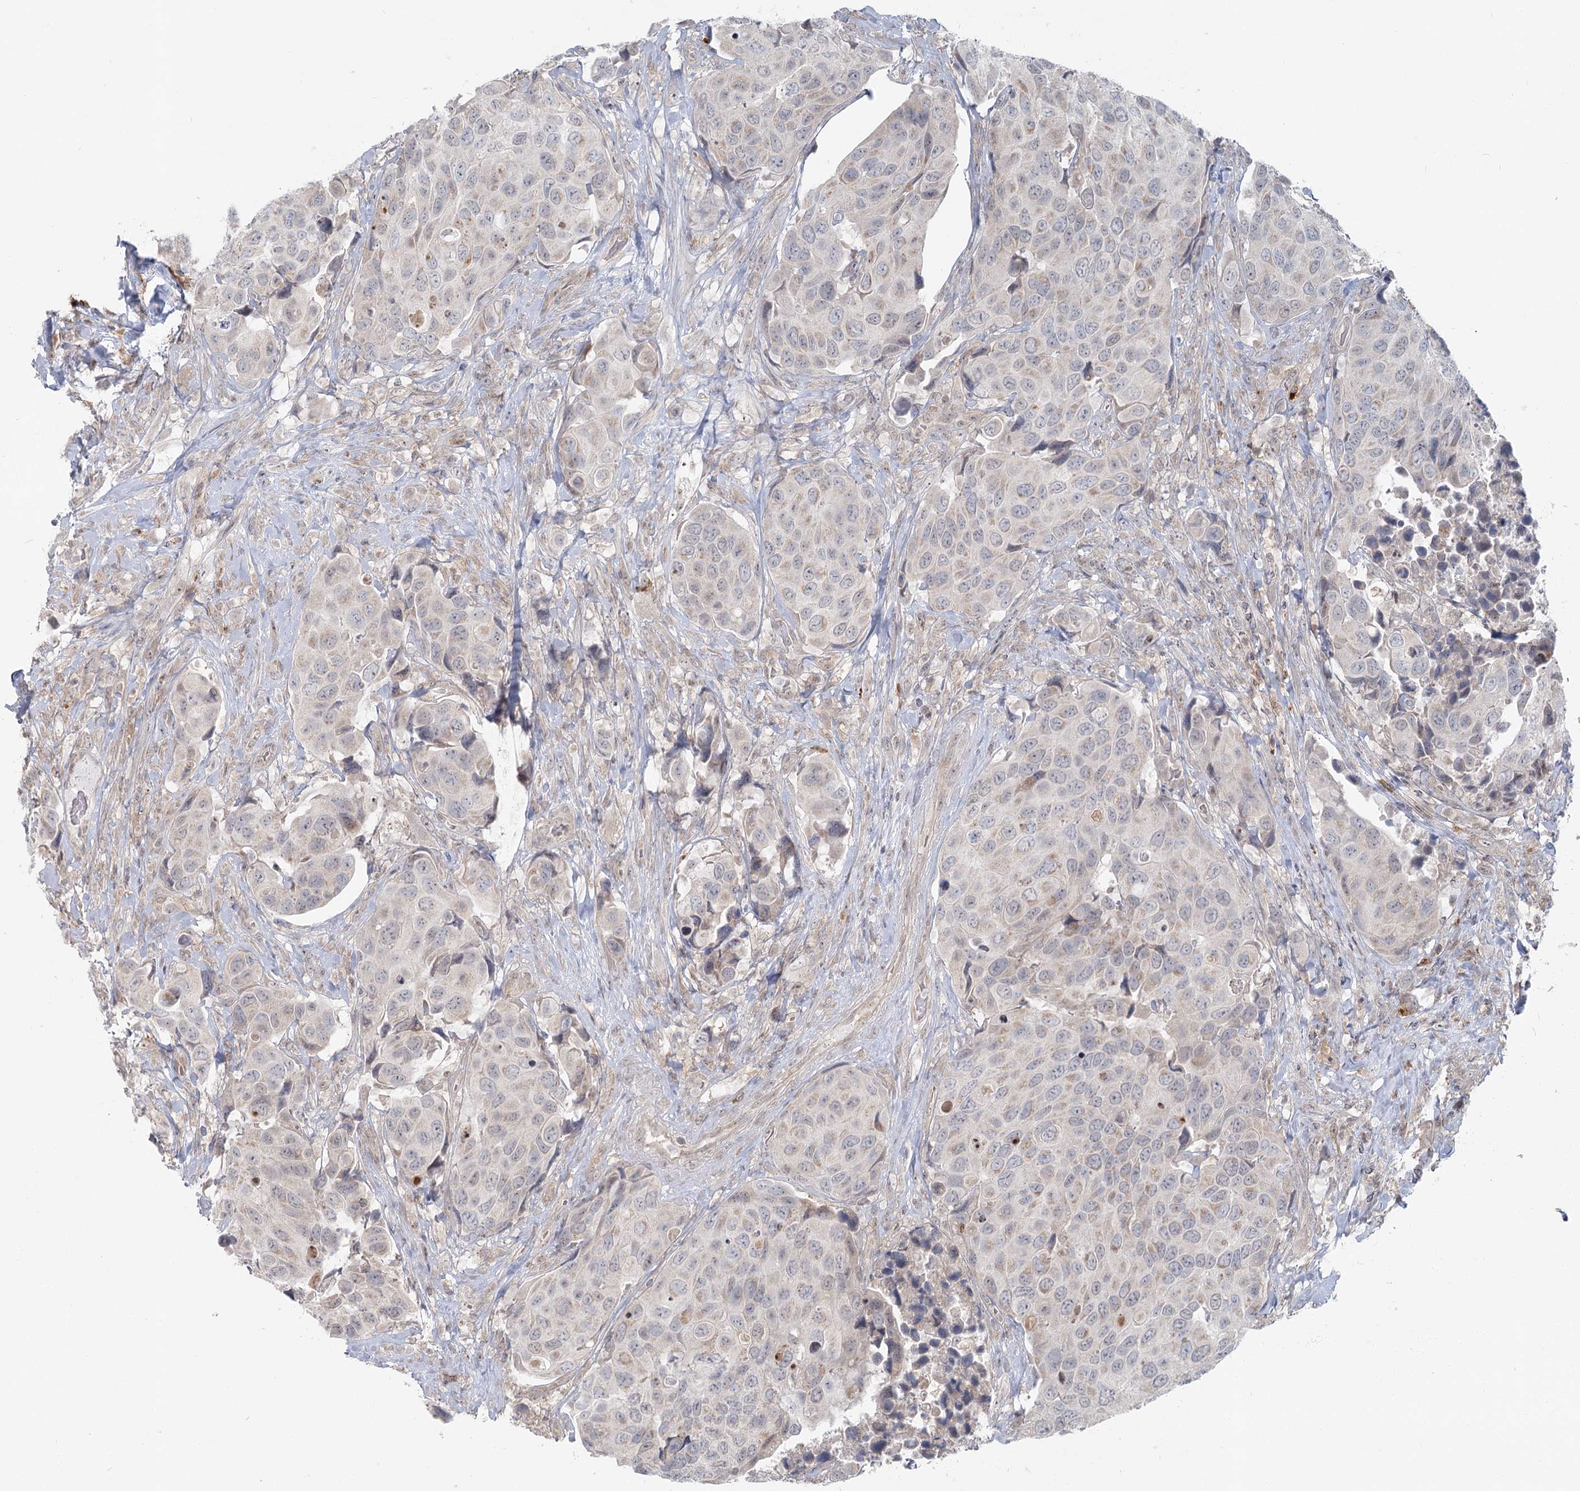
{"staining": {"intensity": "negative", "quantity": "none", "location": "none"}, "tissue": "urothelial cancer", "cell_type": "Tumor cells", "image_type": "cancer", "snomed": [{"axis": "morphology", "description": "Urothelial carcinoma, High grade"}, {"axis": "topography", "description": "Urinary bladder"}], "caption": "IHC image of neoplastic tissue: urothelial cancer stained with DAB (3,3'-diaminobenzidine) shows no significant protein positivity in tumor cells.", "gene": "THNSL1", "patient": {"sex": "male", "age": 74}}